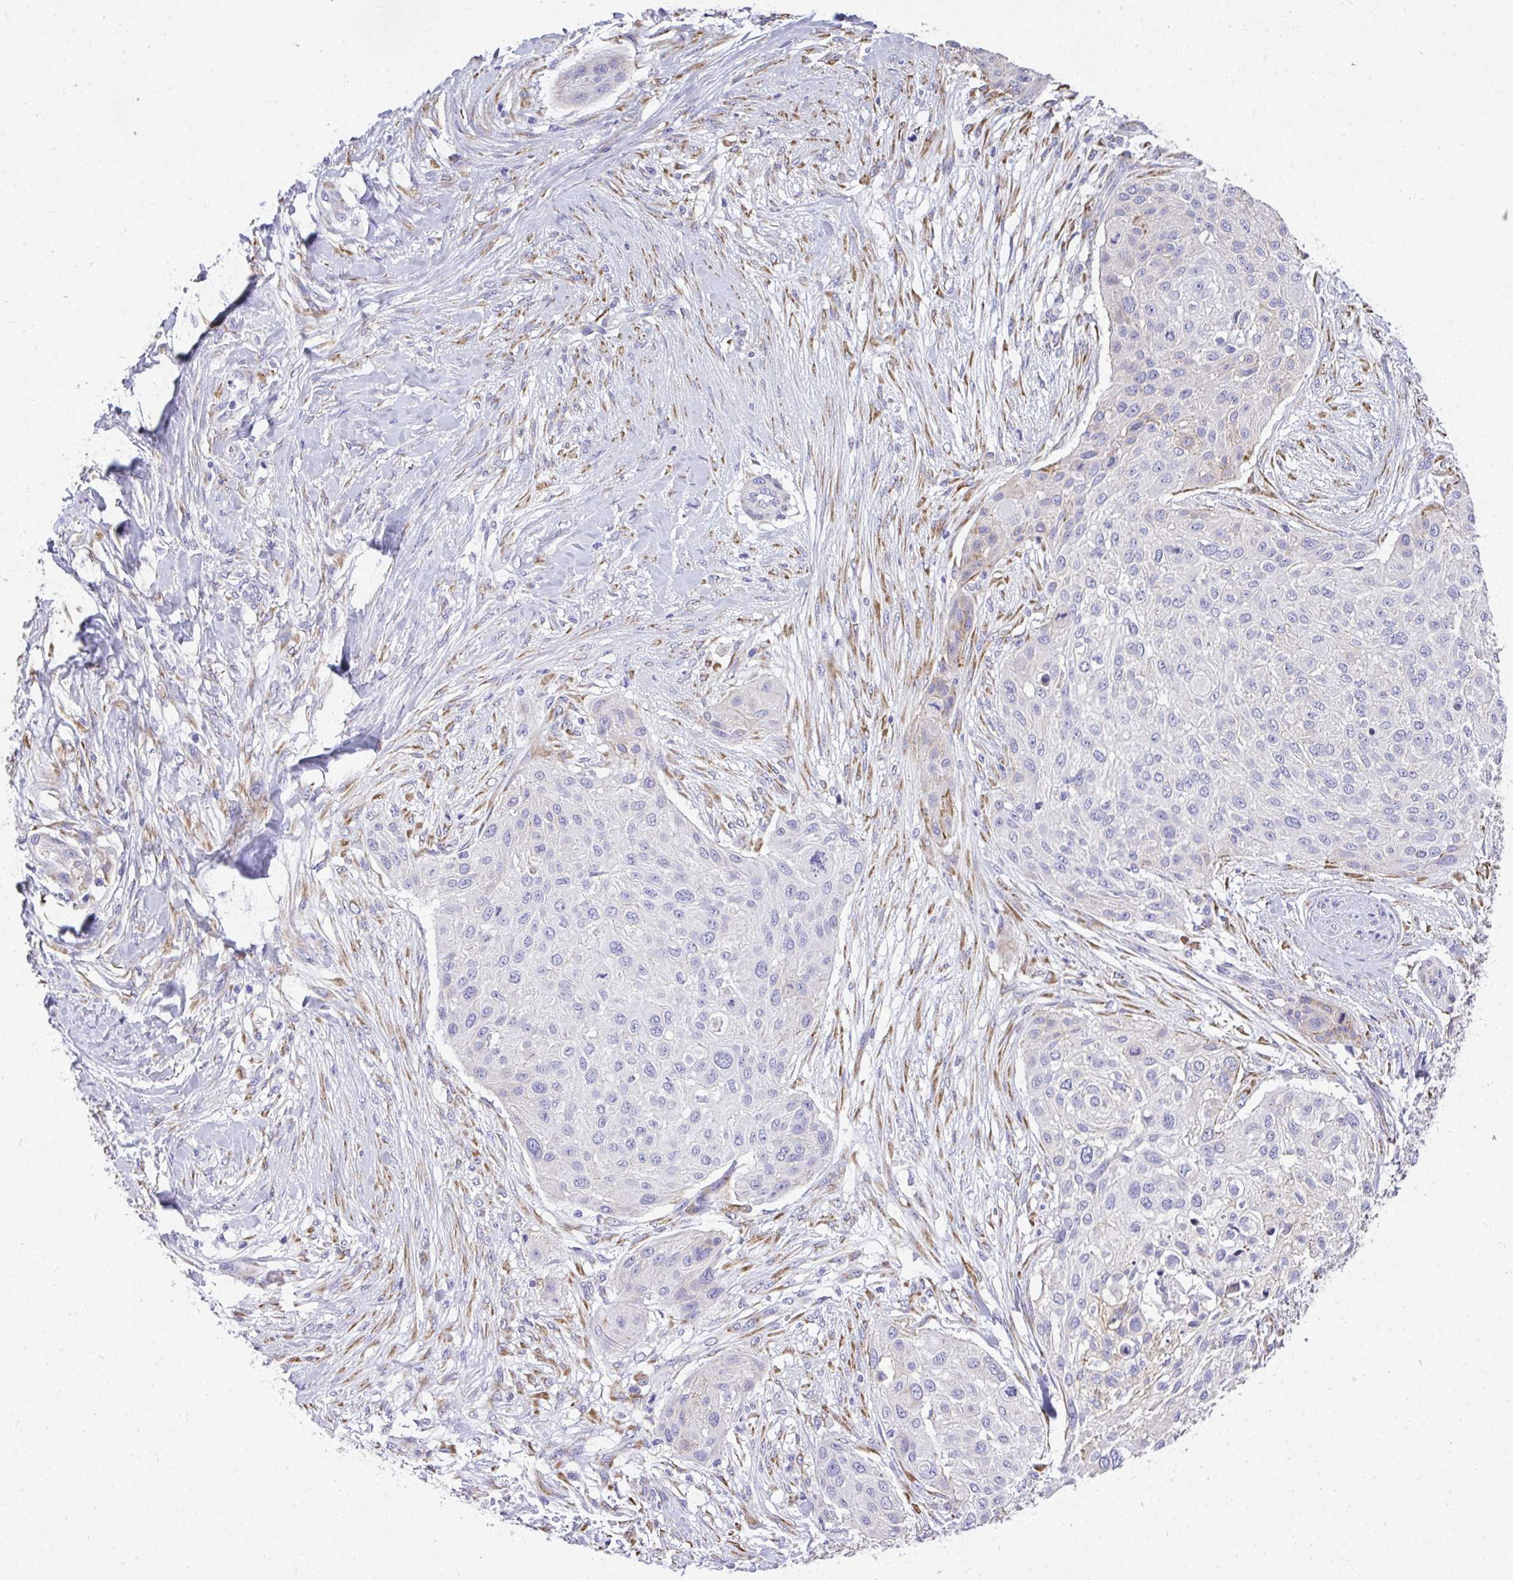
{"staining": {"intensity": "negative", "quantity": "none", "location": "none"}, "tissue": "skin cancer", "cell_type": "Tumor cells", "image_type": "cancer", "snomed": [{"axis": "morphology", "description": "Squamous cell carcinoma, NOS"}, {"axis": "topography", "description": "Skin"}], "caption": "Protein analysis of skin squamous cell carcinoma reveals no significant expression in tumor cells.", "gene": "ADRA2C", "patient": {"sex": "female", "age": 87}}